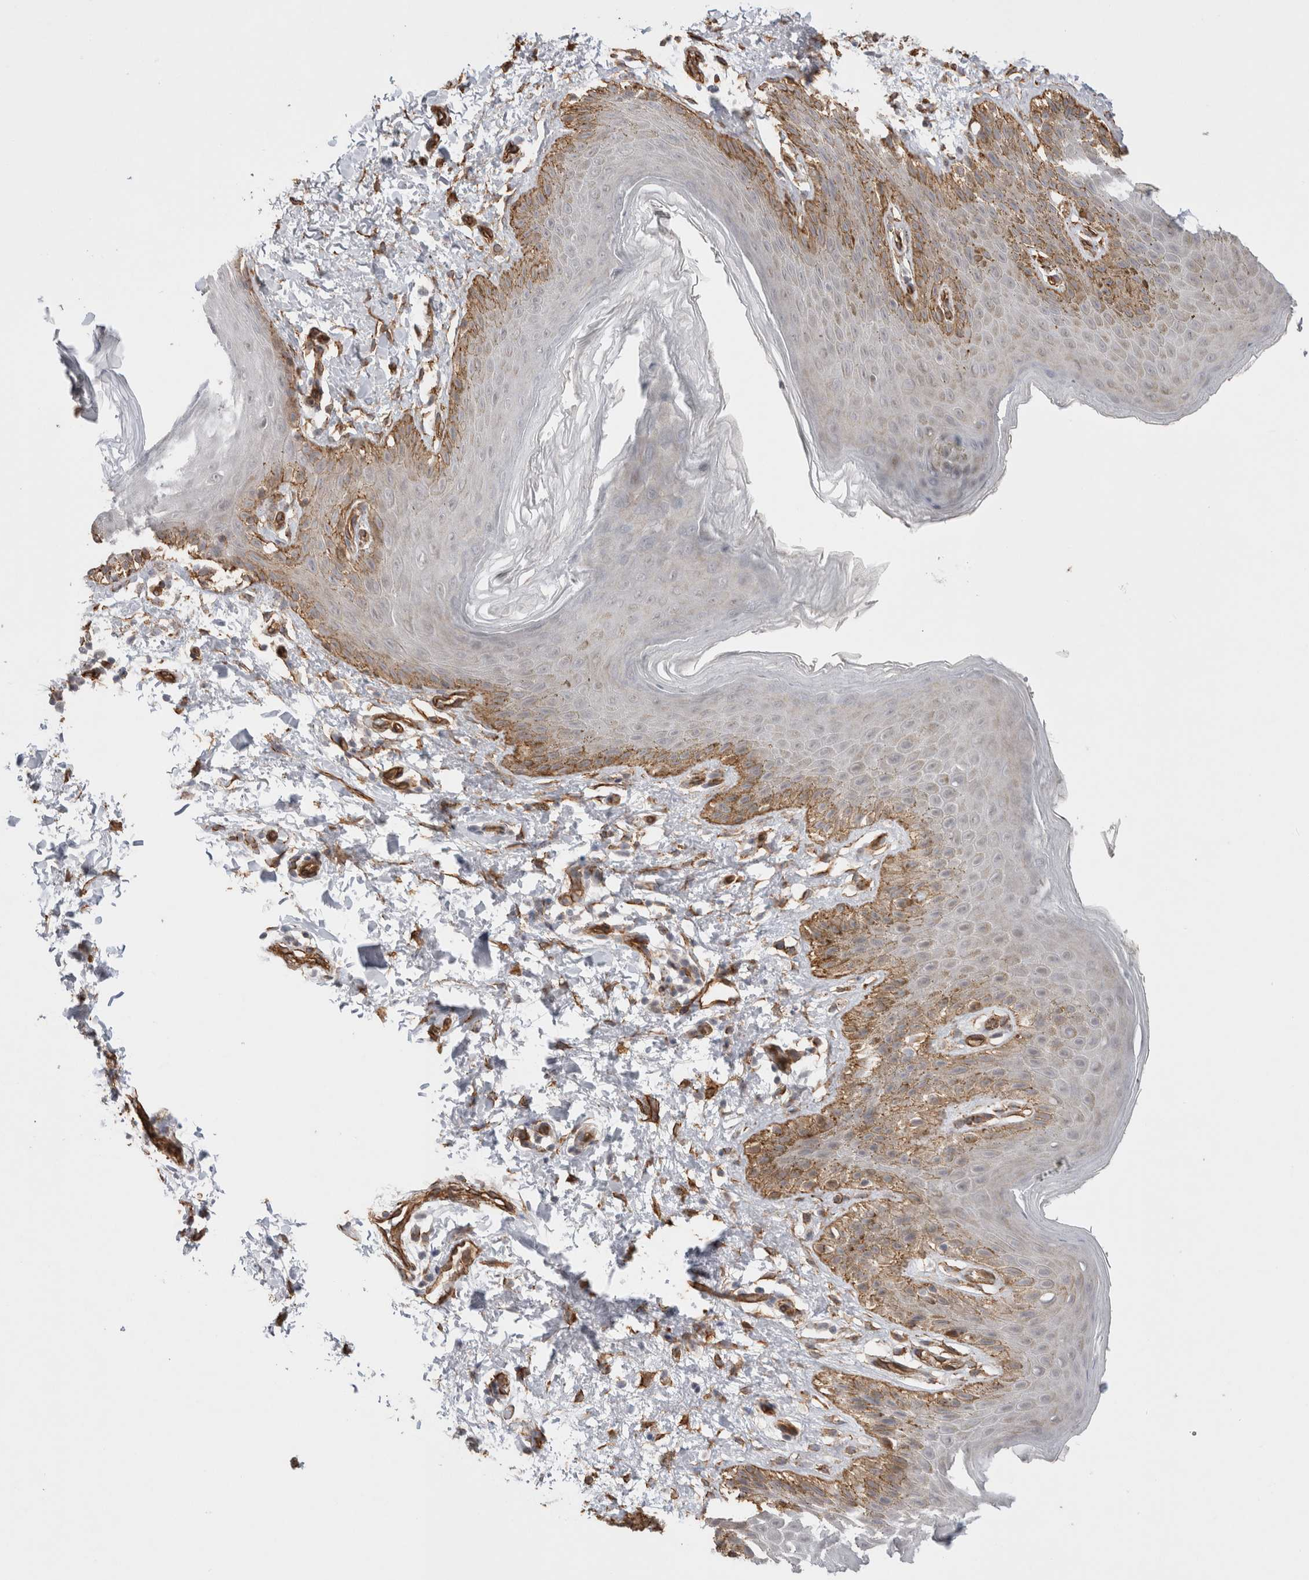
{"staining": {"intensity": "strong", "quantity": "<25%", "location": "cytoplasmic/membranous"}, "tissue": "skin", "cell_type": "Epidermal cells", "image_type": "normal", "snomed": [{"axis": "morphology", "description": "Normal tissue, NOS"}, {"axis": "topography", "description": "Anal"}, {"axis": "topography", "description": "Peripheral nerve tissue"}], "caption": "Immunohistochemical staining of unremarkable skin displays <25% levels of strong cytoplasmic/membranous protein positivity in approximately <25% of epidermal cells. The staining was performed using DAB, with brown indicating positive protein expression. Nuclei are stained blue with hematoxylin.", "gene": "CAAP1", "patient": {"sex": "male", "age": 44}}